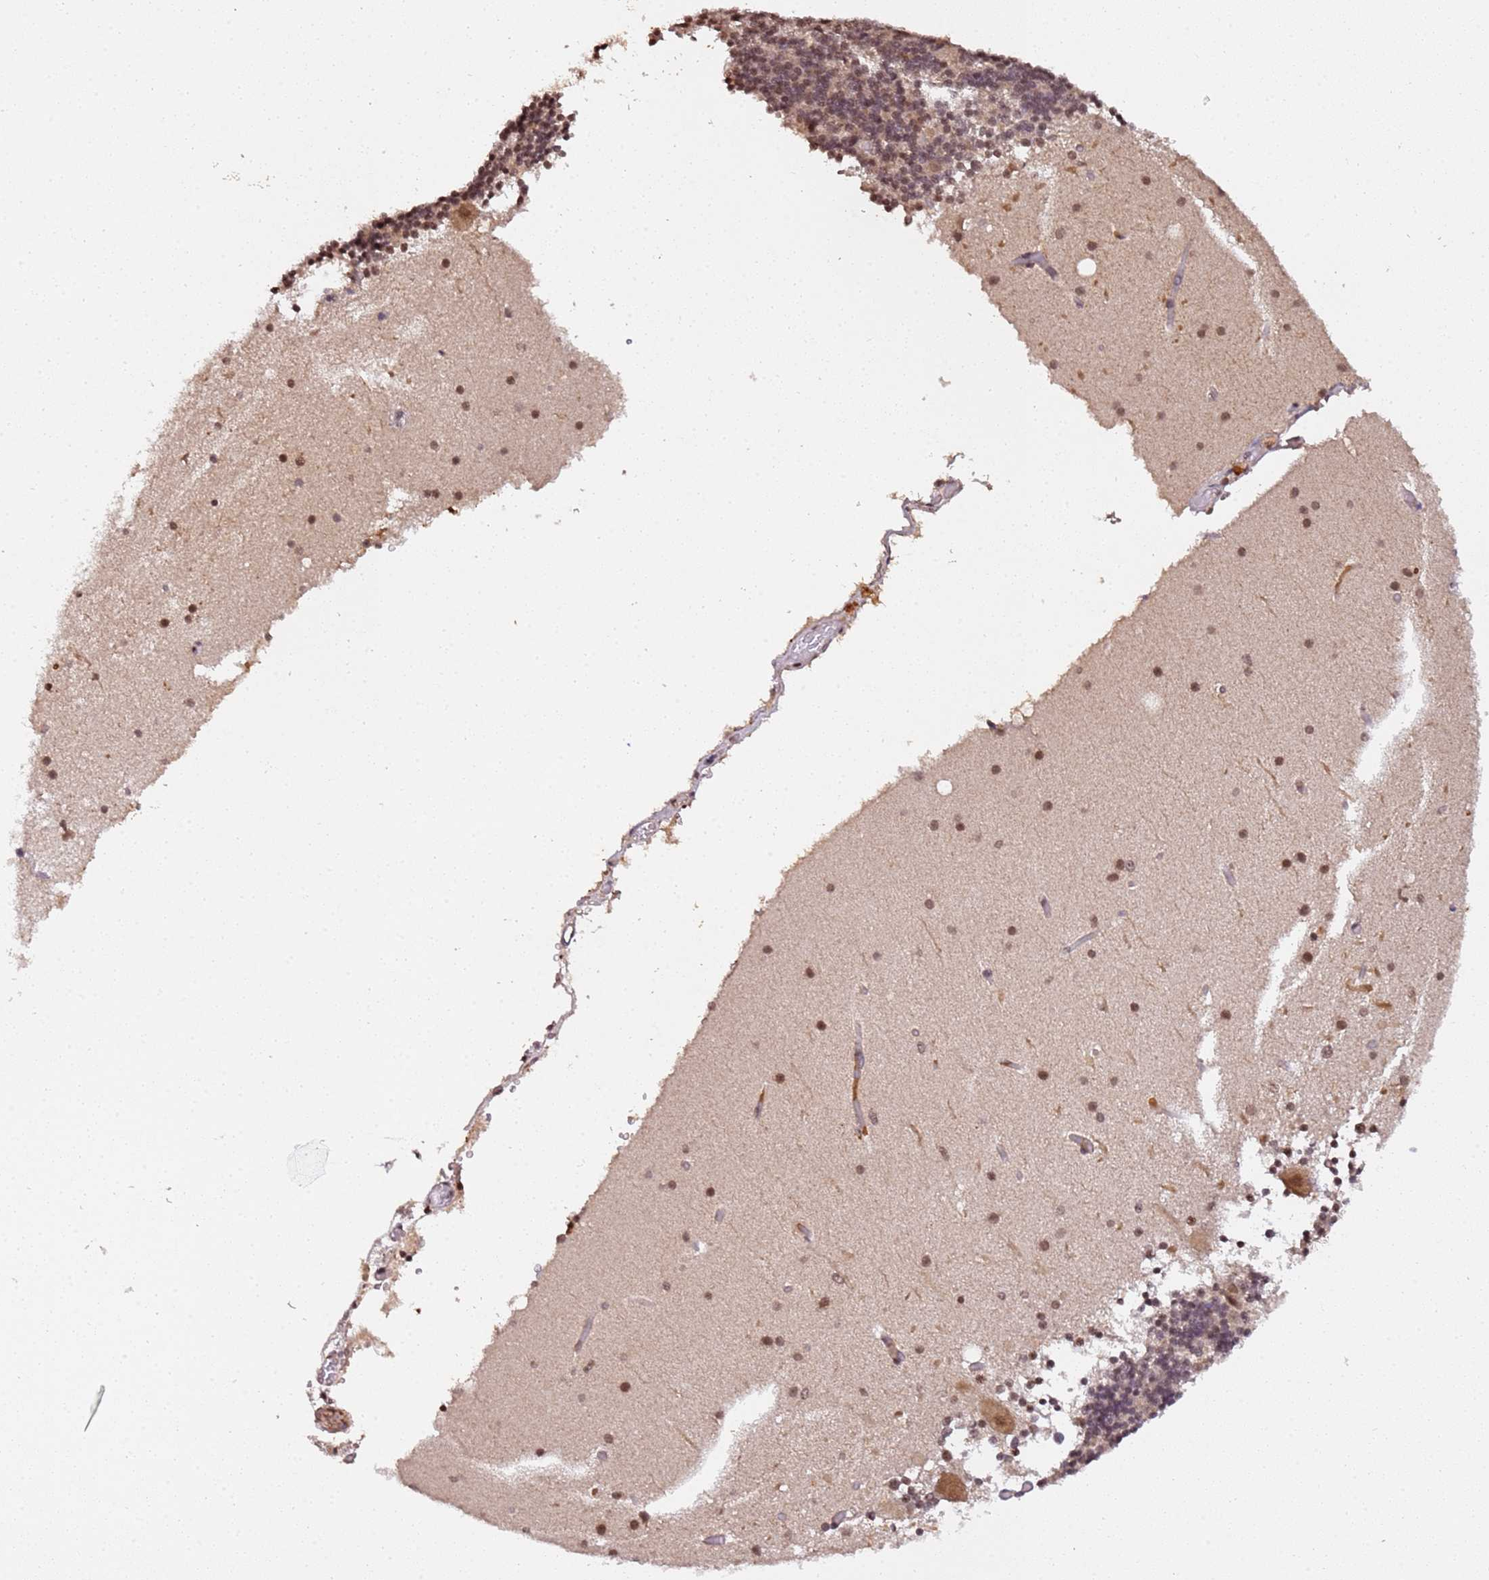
{"staining": {"intensity": "moderate", "quantity": "<25%", "location": "nuclear"}, "tissue": "cerebellum", "cell_type": "Cells in granular layer", "image_type": "normal", "snomed": [{"axis": "morphology", "description": "Normal tissue, NOS"}, {"axis": "topography", "description": "Cerebellum"}], "caption": "The image shows staining of unremarkable cerebellum, revealing moderate nuclear protein expression (brown color) within cells in granular layer.", "gene": "COL1A2", "patient": {"sex": "male", "age": 57}}